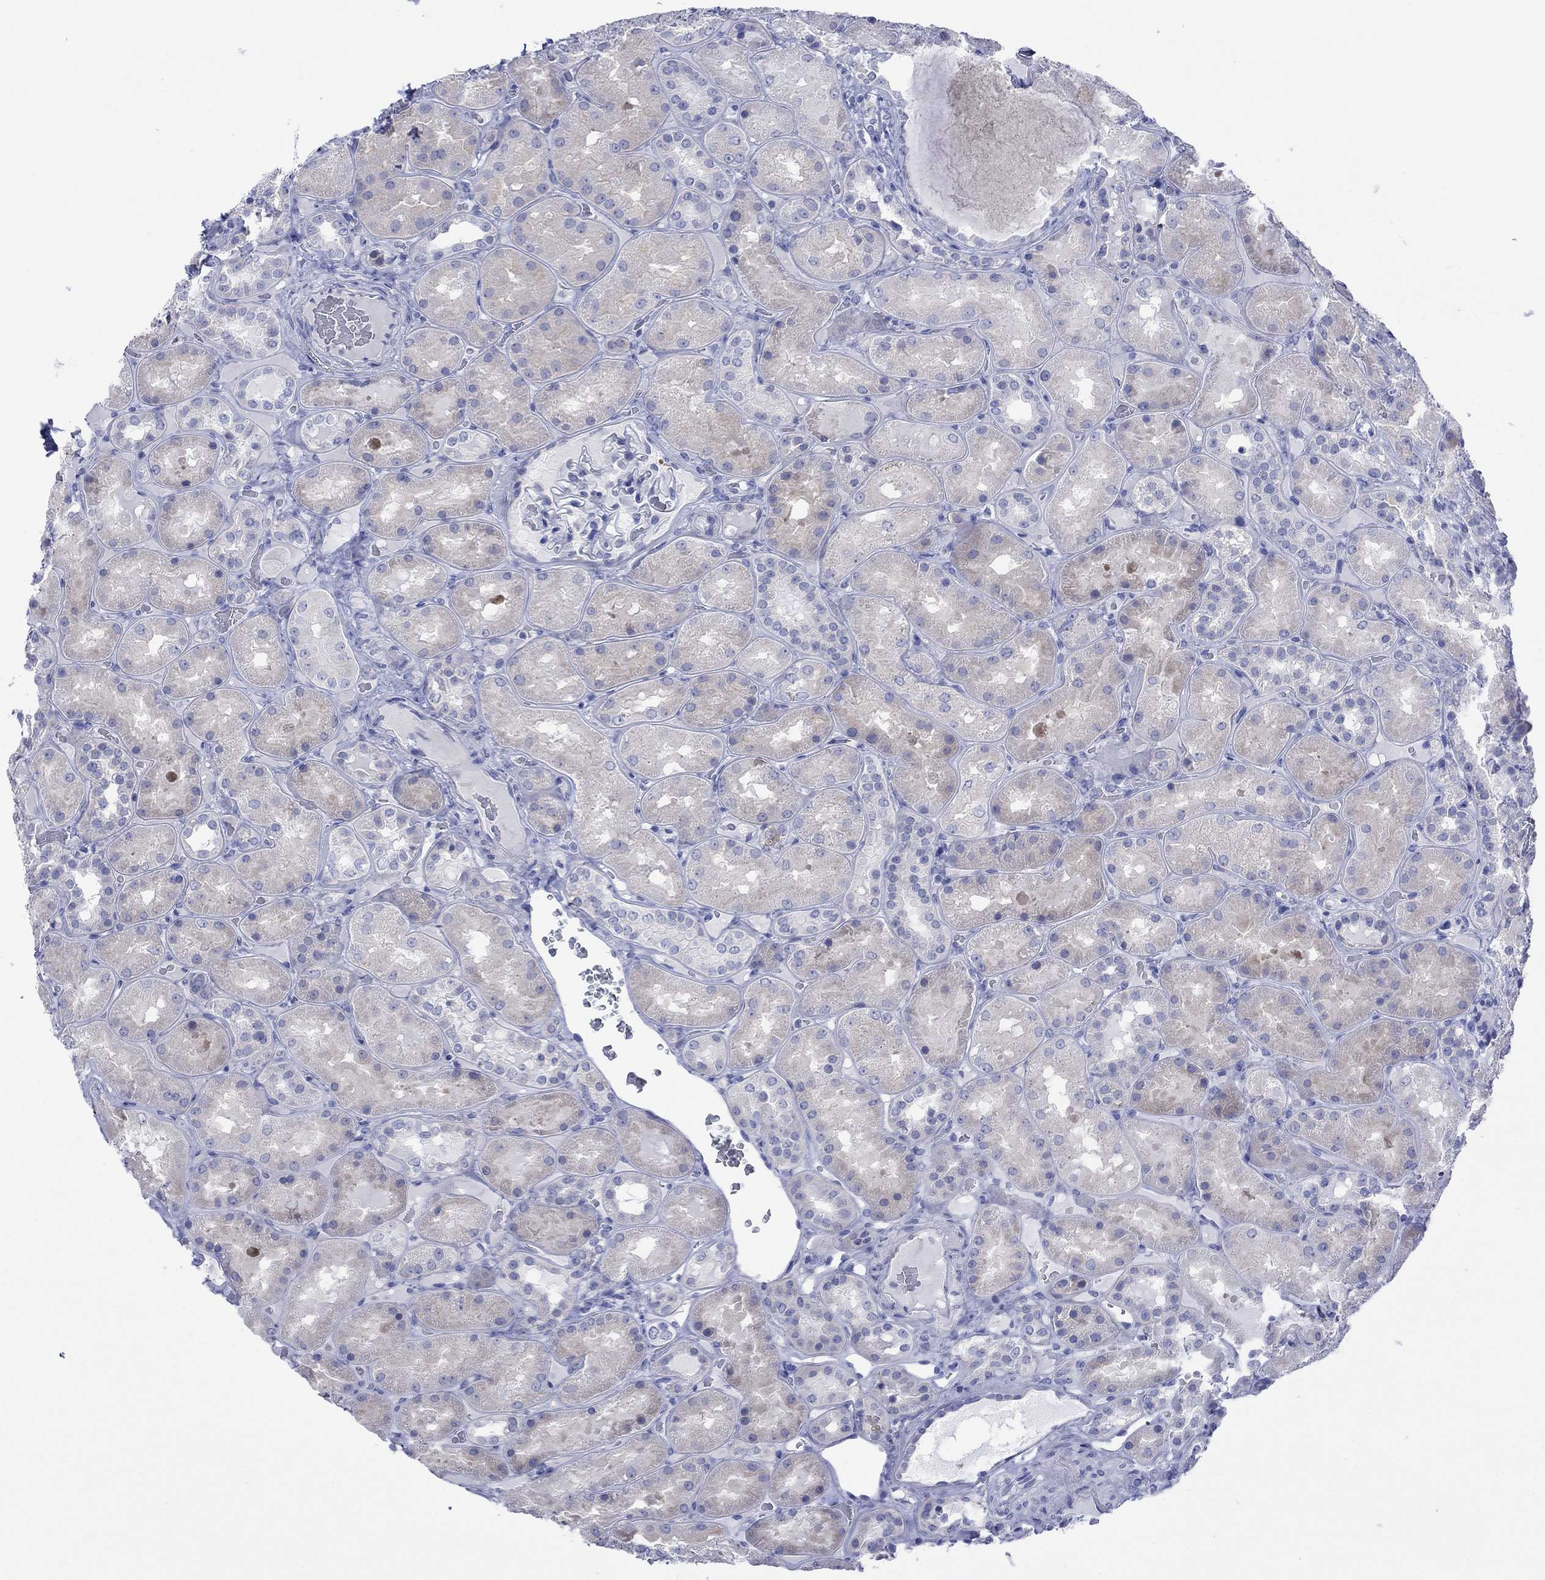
{"staining": {"intensity": "negative", "quantity": "none", "location": "none"}, "tissue": "kidney", "cell_type": "Cells in glomeruli", "image_type": "normal", "snomed": [{"axis": "morphology", "description": "Normal tissue, NOS"}, {"axis": "topography", "description": "Kidney"}], "caption": "An immunohistochemistry (IHC) photomicrograph of unremarkable kidney is shown. There is no staining in cells in glomeruli of kidney.", "gene": "MLANA", "patient": {"sex": "male", "age": 73}}